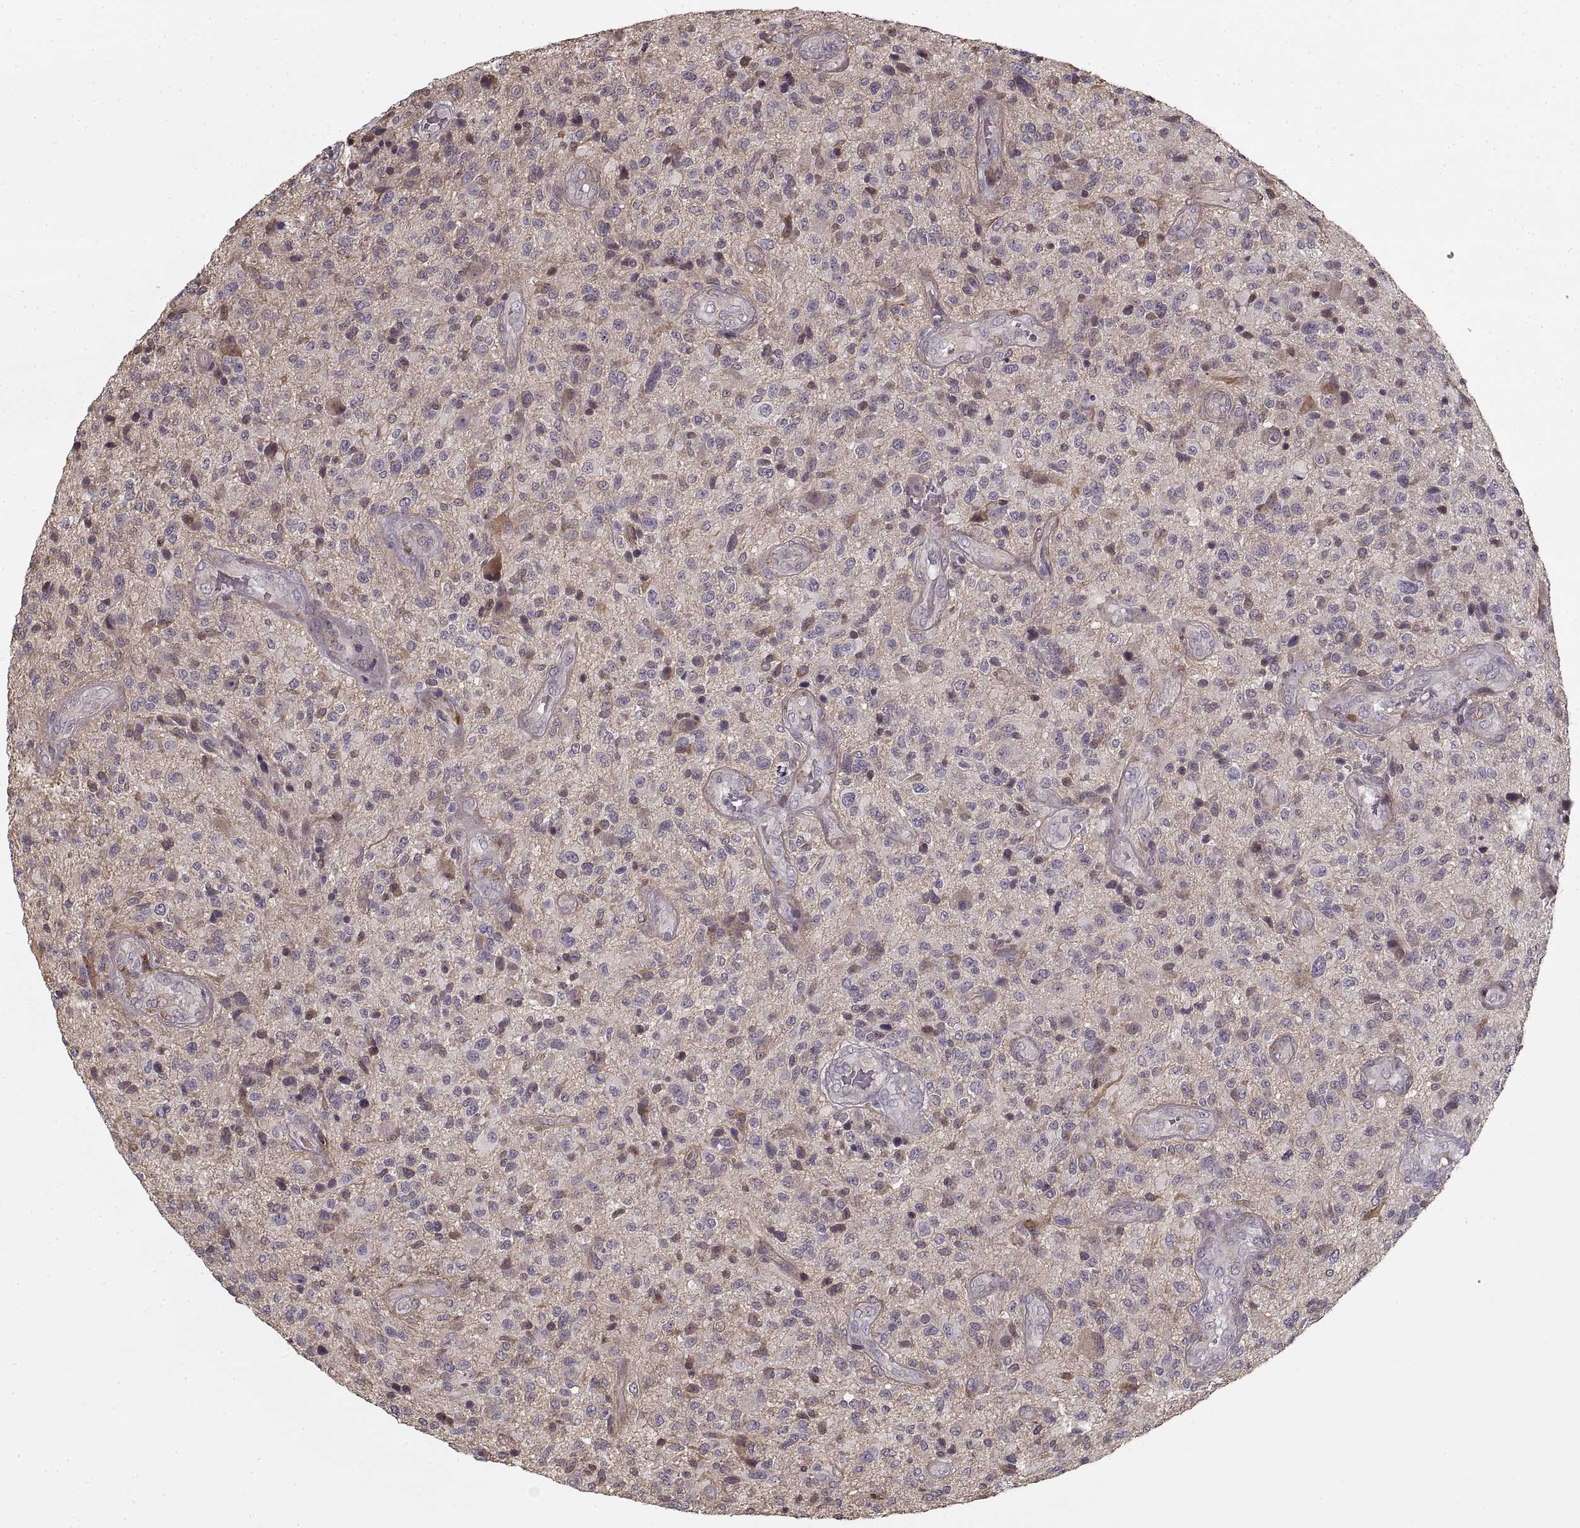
{"staining": {"intensity": "negative", "quantity": "none", "location": "none"}, "tissue": "glioma", "cell_type": "Tumor cells", "image_type": "cancer", "snomed": [{"axis": "morphology", "description": "Glioma, malignant, High grade"}, {"axis": "topography", "description": "Brain"}], "caption": "Micrograph shows no protein positivity in tumor cells of glioma tissue.", "gene": "LAMB2", "patient": {"sex": "male", "age": 47}}